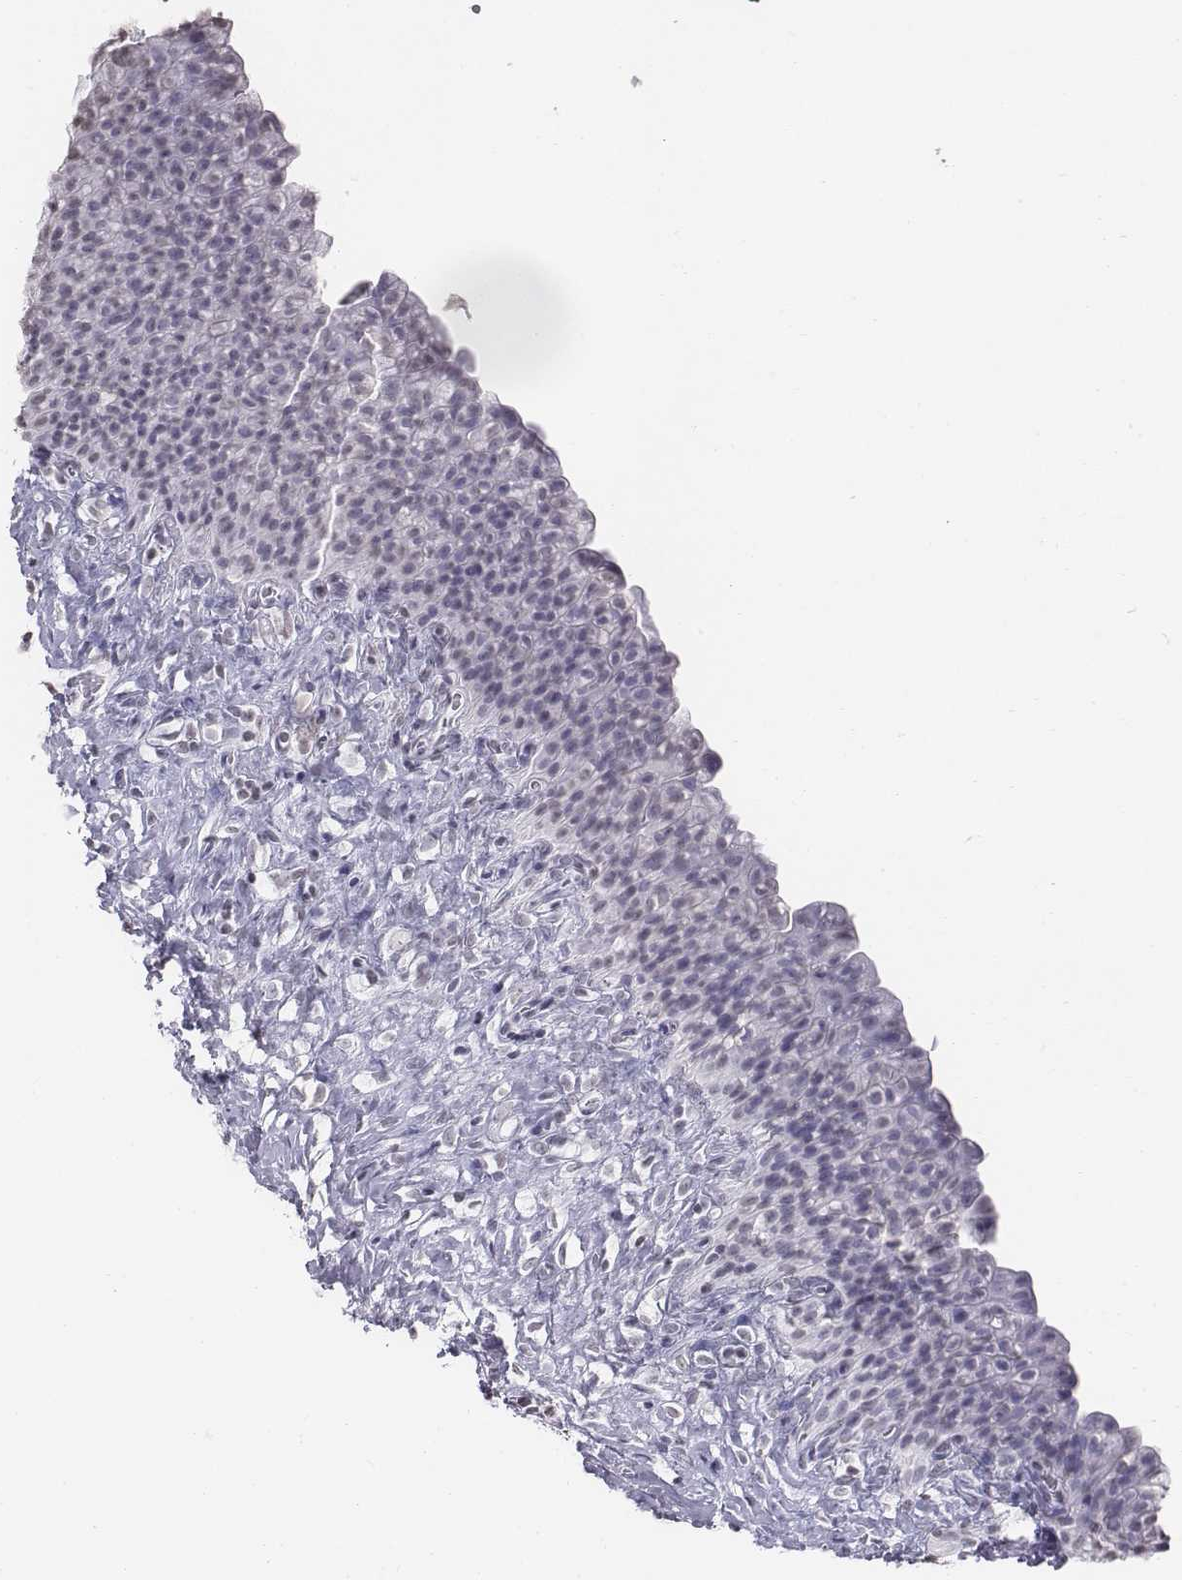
{"staining": {"intensity": "negative", "quantity": "none", "location": "none"}, "tissue": "urinary bladder", "cell_type": "Urothelial cells", "image_type": "normal", "snomed": [{"axis": "morphology", "description": "Normal tissue, NOS"}, {"axis": "topography", "description": "Urinary bladder"}], "caption": "A high-resolution micrograph shows immunohistochemistry staining of benign urinary bladder, which reveals no significant positivity in urothelial cells.", "gene": "BARHL1", "patient": {"sex": "male", "age": 76}}